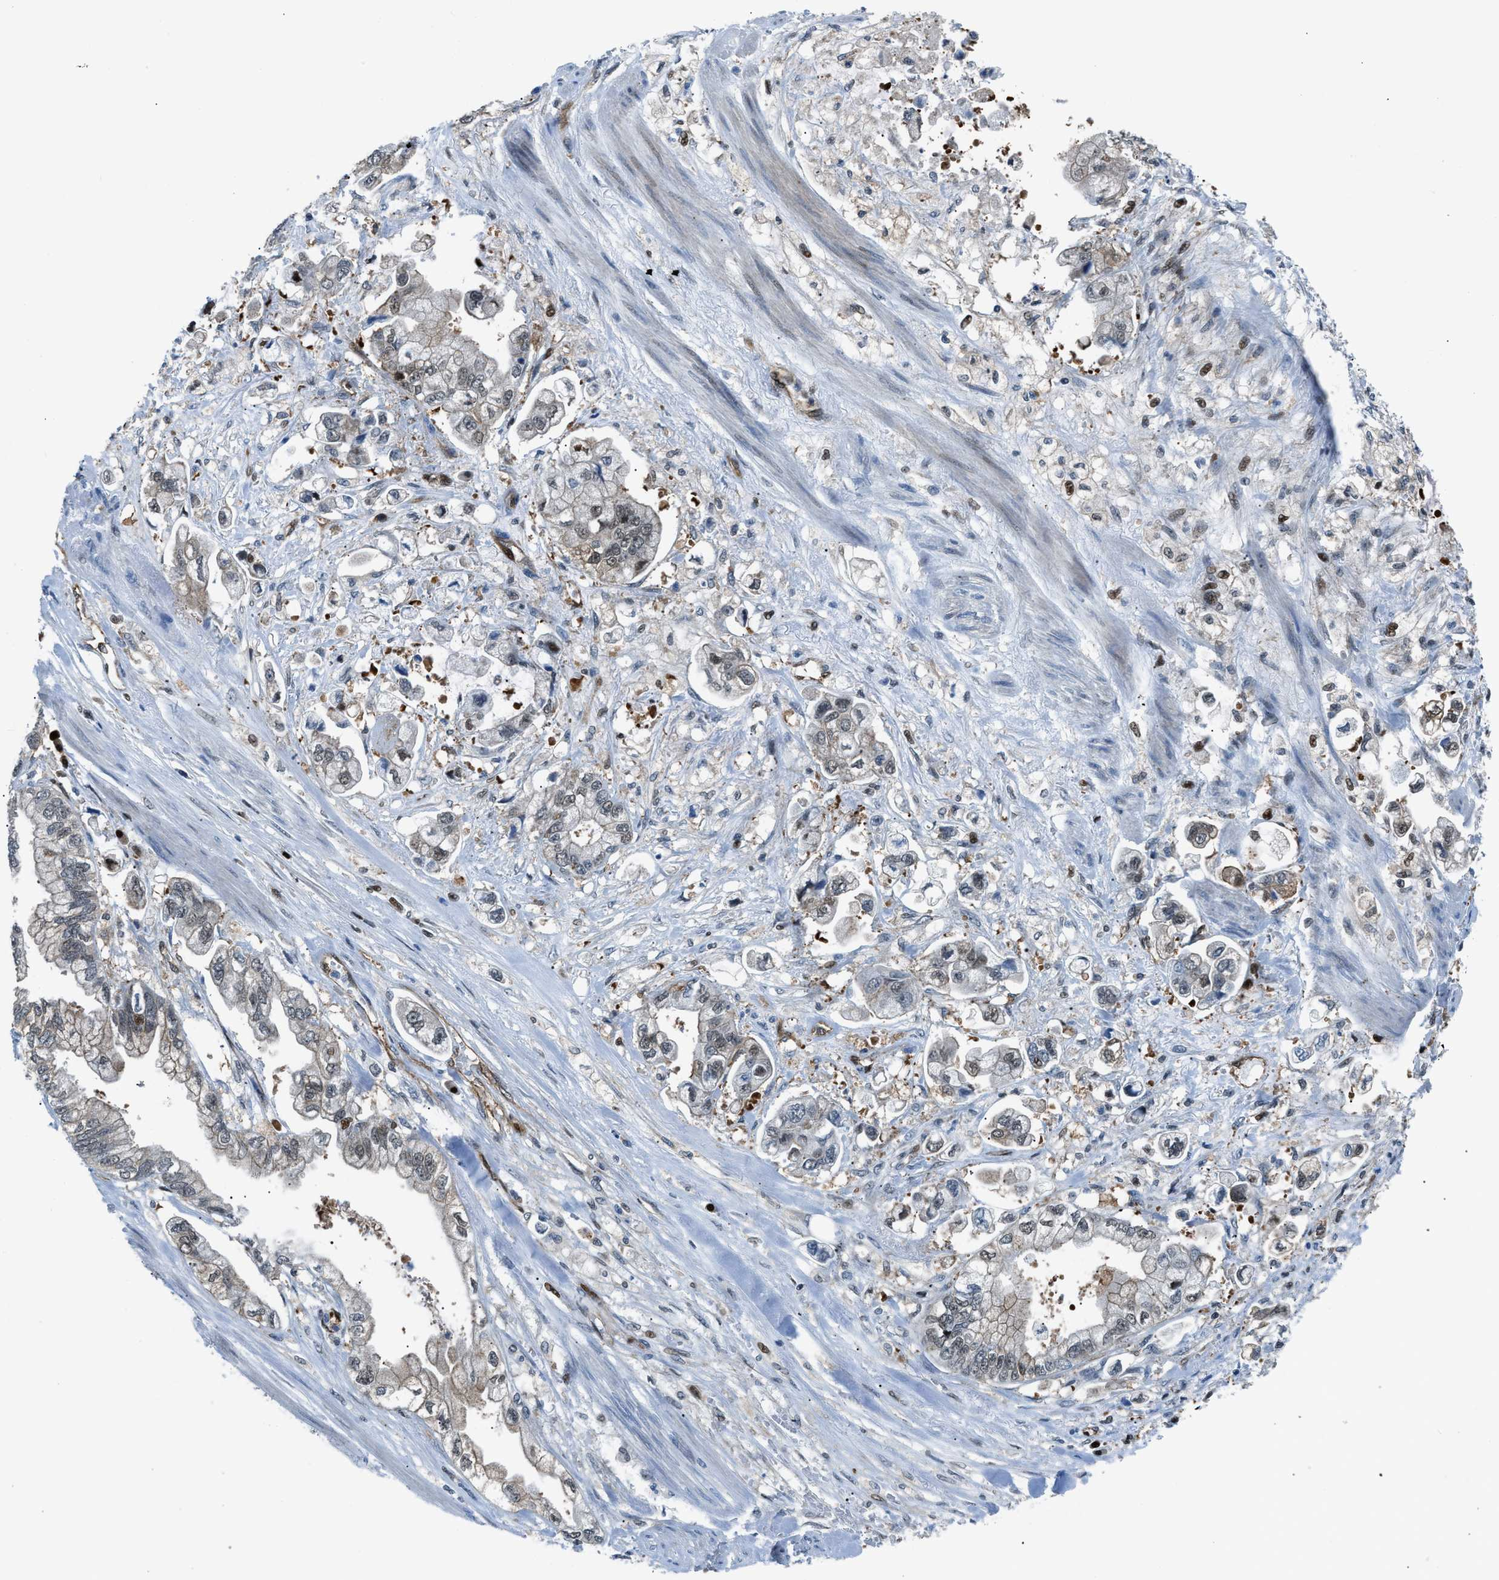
{"staining": {"intensity": "weak", "quantity": "<25%", "location": "cytoplasmic/membranous,nuclear"}, "tissue": "stomach cancer", "cell_type": "Tumor cells", "image_type": "cancer", "snomed": [{"axis": "morphology", "description": "Normal tissue, NOS"}, {"axis": "morphology", "description": "Adenocarcinoma, NOS"}, {"axis": "topography", "description": "Stomach"}], "caption": "Adenocarcinoma (stomach) stained for a protein using immunohistochemistry demonstrates no positivity tumor cells.", "gene": "YWHAE", "patient": {"sex": "male", "age": 62}}